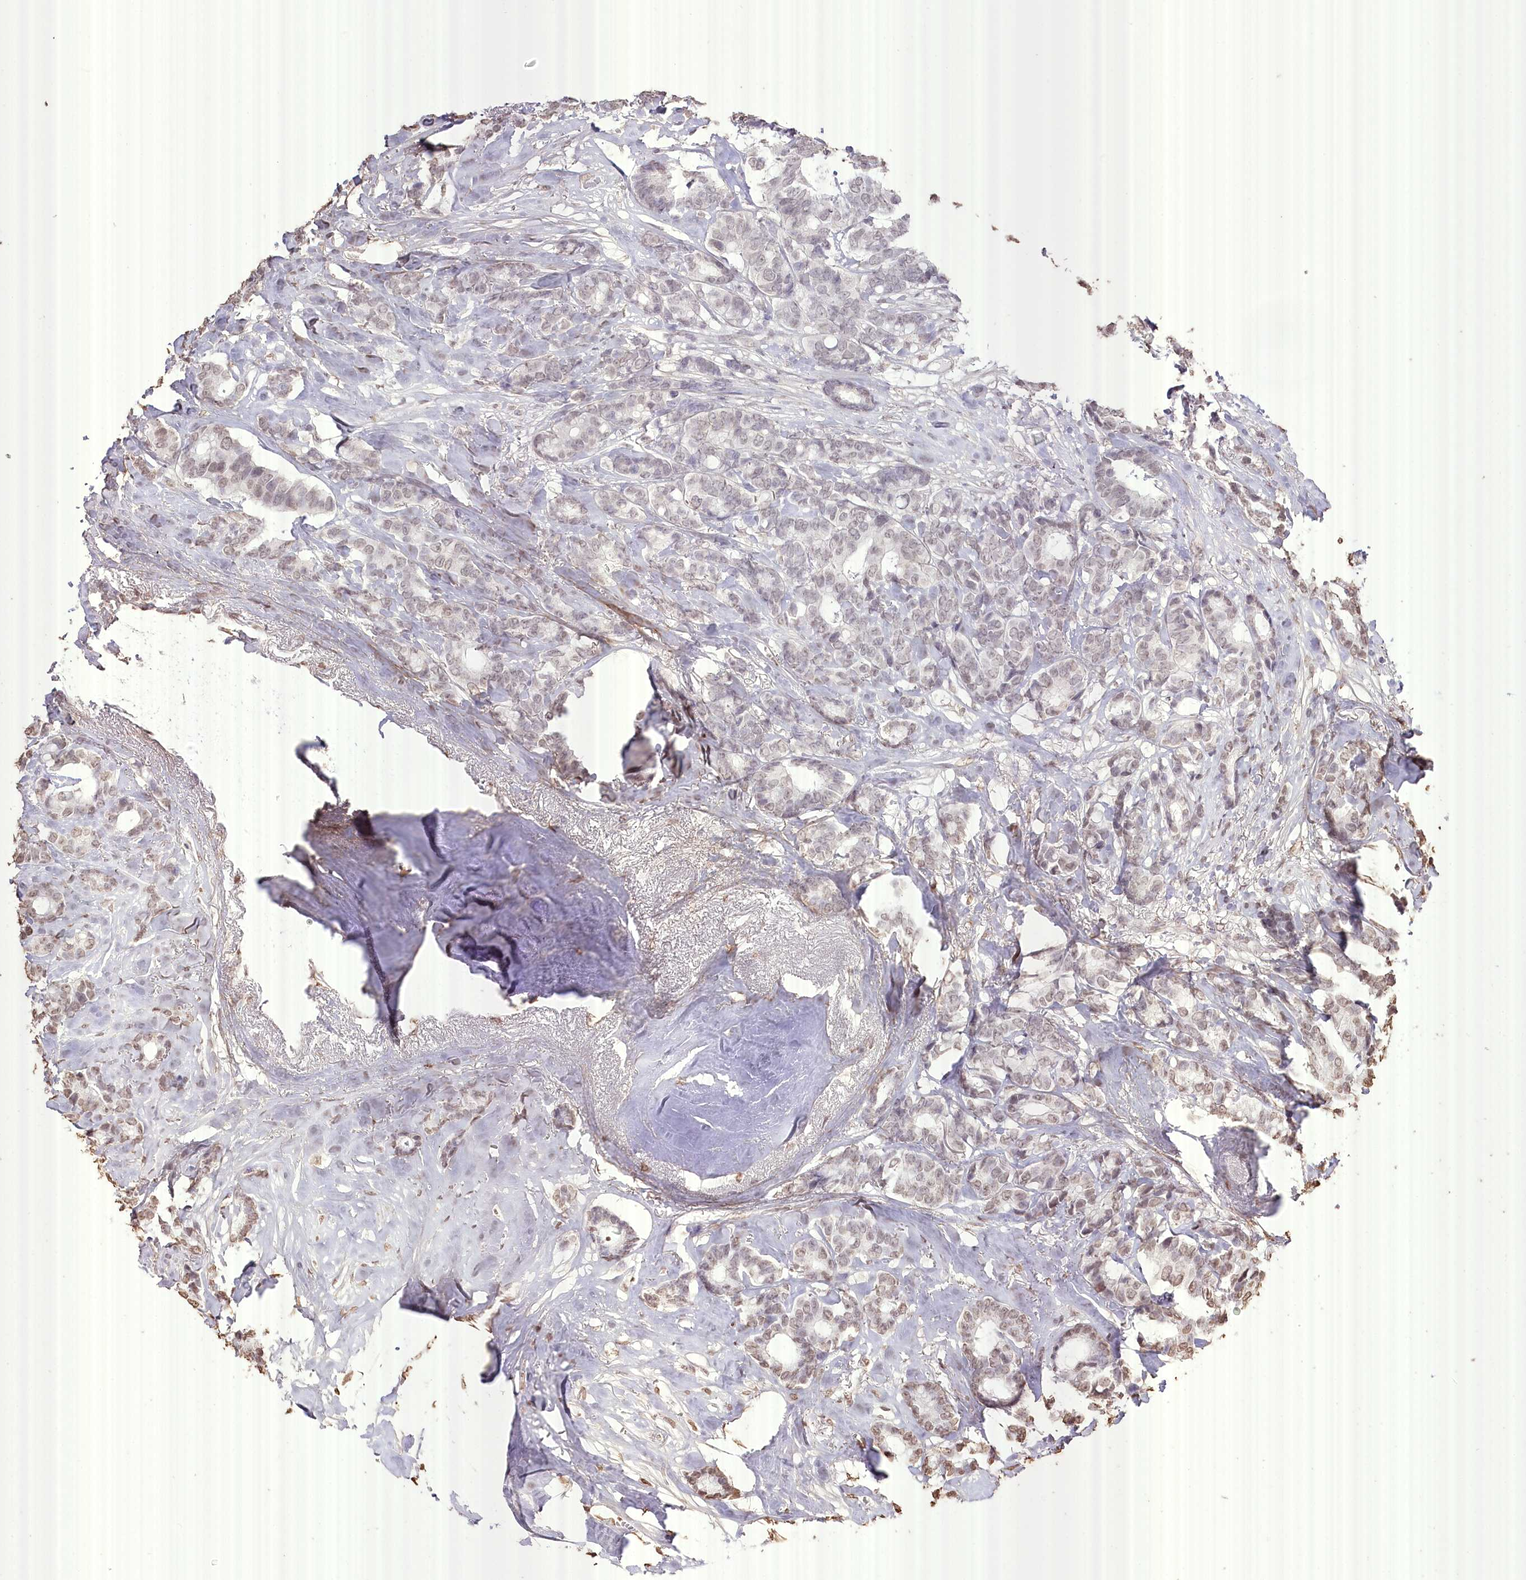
{"staining": {"intensity": "weak", "quantity": "25%-75%", "location": "nuclear"}, "tissue": "breast cancer", "cell_type": "Tumor cells", "image_type": "cancer", "snomed": [{"axis": "morphology", "description": "Duct carcinoma"}, {"axis": "topography", "description": "Breast"}], "caption": "An immunohistochemistry image of tumor tissue is shown. Protein staining in brown shows weak nuclear positivity in intraductal carcinoma (breast) within tumor cells. Nuclei are stained in blue.", "gene": "SLC39A10", "patient": {"sex": "female", "age": 87}}